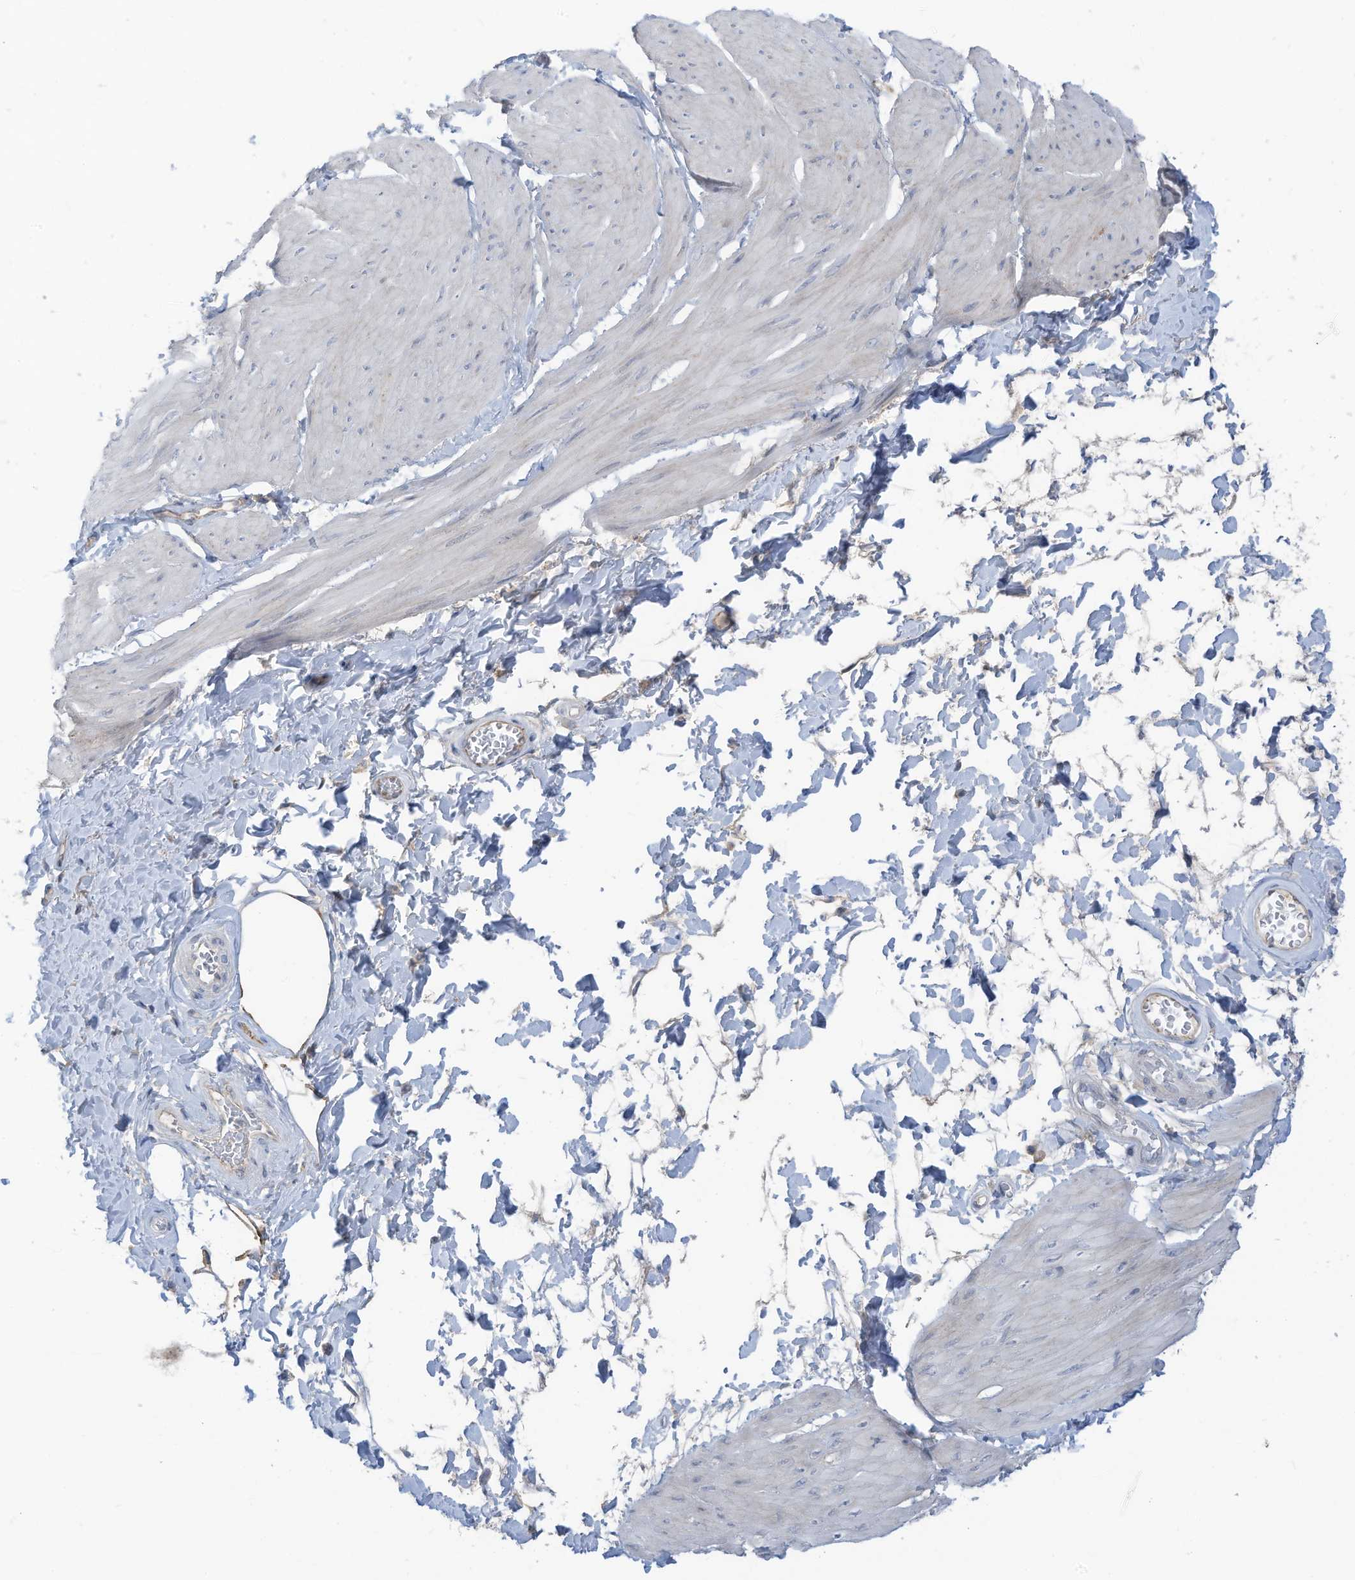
{"staining": {"intensity": "negative", "quantity": "none", "location": "none"}, "tissue": "smooth muscle", "cell_type": "Smooth muscle cells", "image_type": "normal", "snomed": [{"axis": "morphology", "description": "Urothelial carcinoma, High grade"}, {"axis": "topography", "description": "Urinary bladder"}], "caption": "Smooth muscle stained for a protein using immunohistochemistry (IHC) shows no expression smooth muscle cells.", "gene": "SLC1A5", "patient": {"sex": "male", "age": 46}}